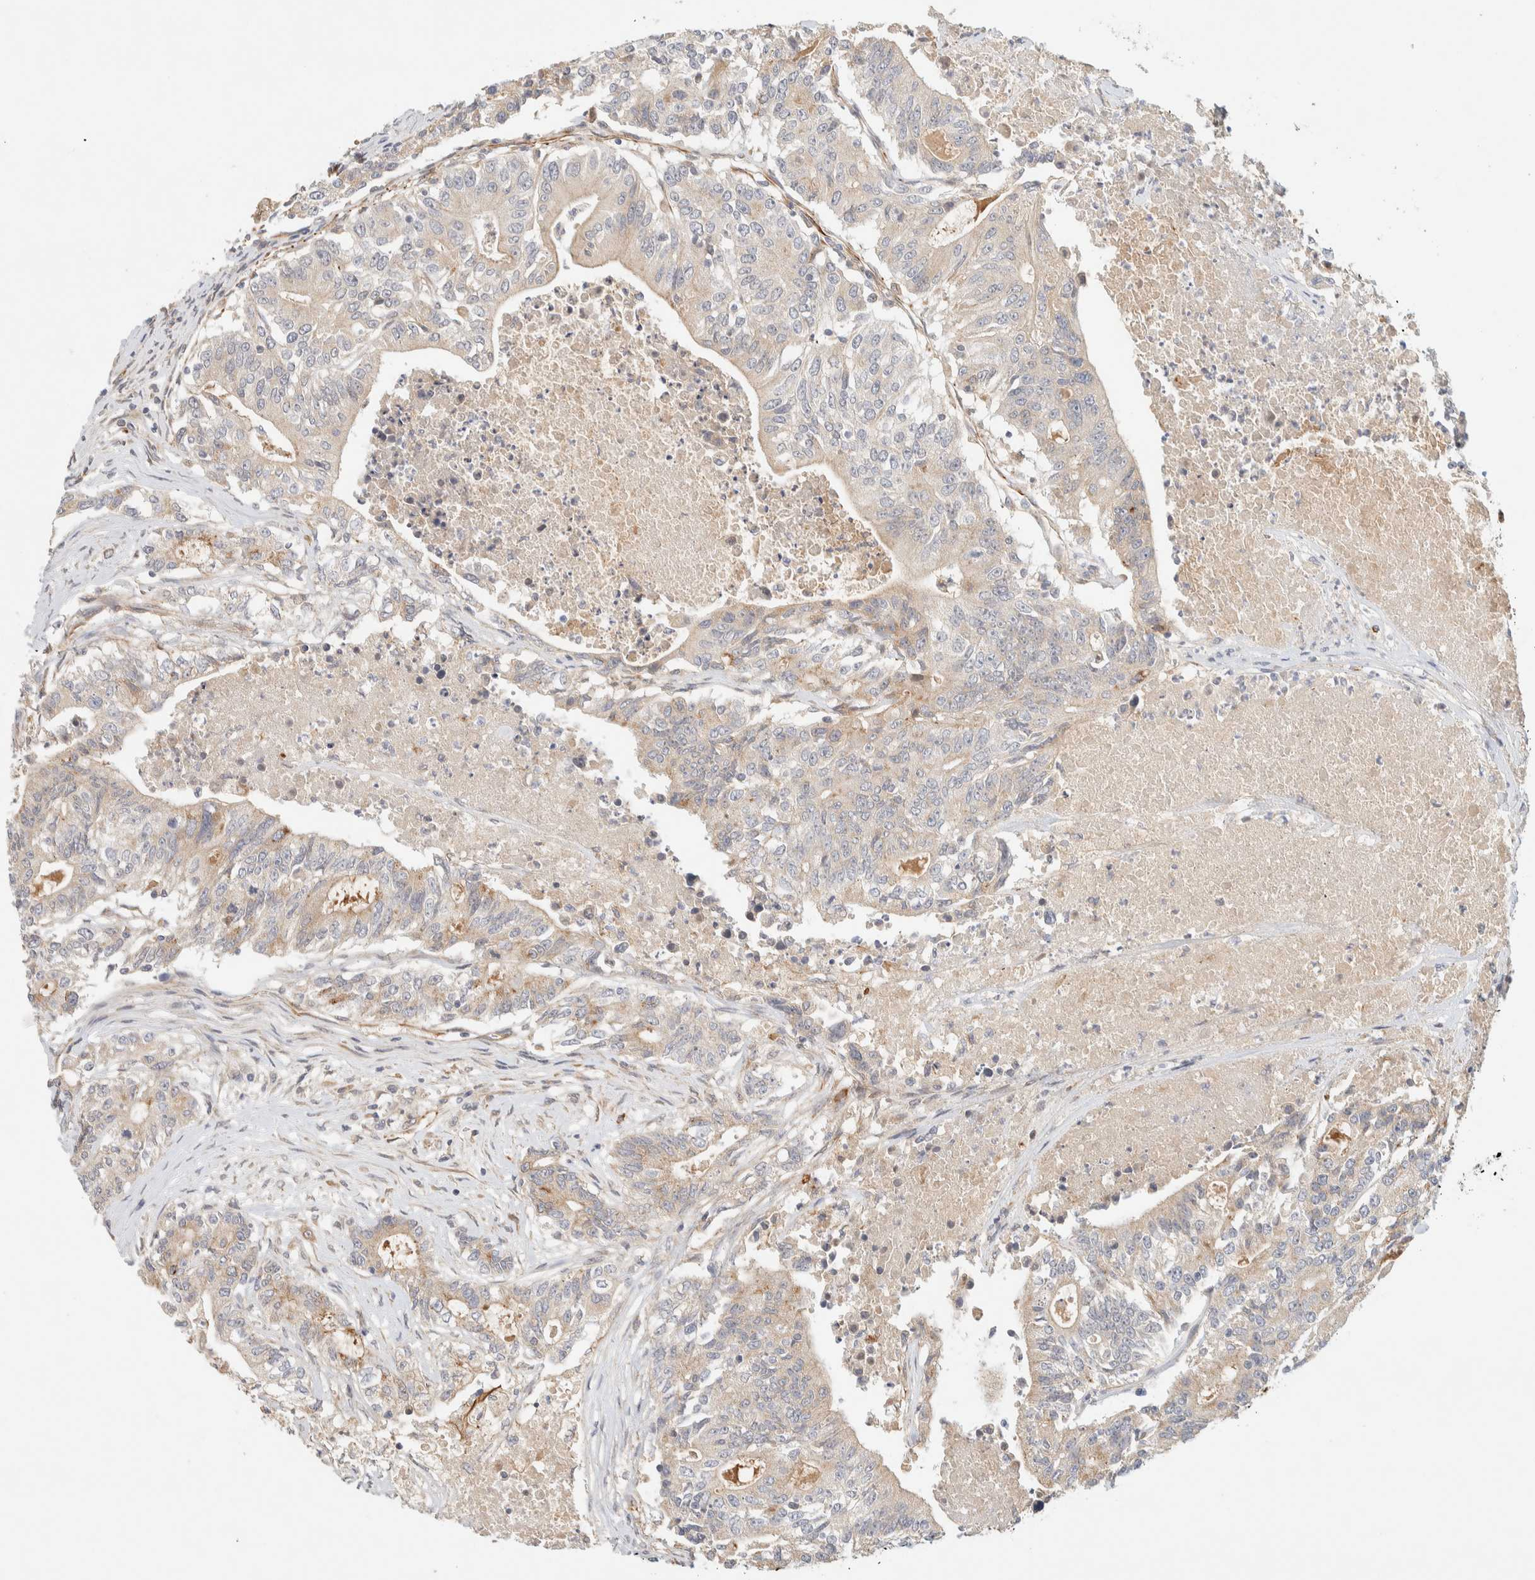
{"staining": {"intensity": "weak", "quantity": "<25%", "location": "cytoplasmic/membranous"}, "tissue": "colorectal cancer", "cell_type": "Tumor cells", "image_type": "cancer", "snomed": [{"axis": "morphology", "description": "Adenocarcinoma, NOS"}, {"axis": "topography", "description": "Colon"}], "caption": "A high-resolution micrograph shows immunohistochemistry staining of colorectal cancer, which exhibits no significant positivity in tumor cells.", "gene": "FAT1", "patient": {"sex": "female", "age": 77}}